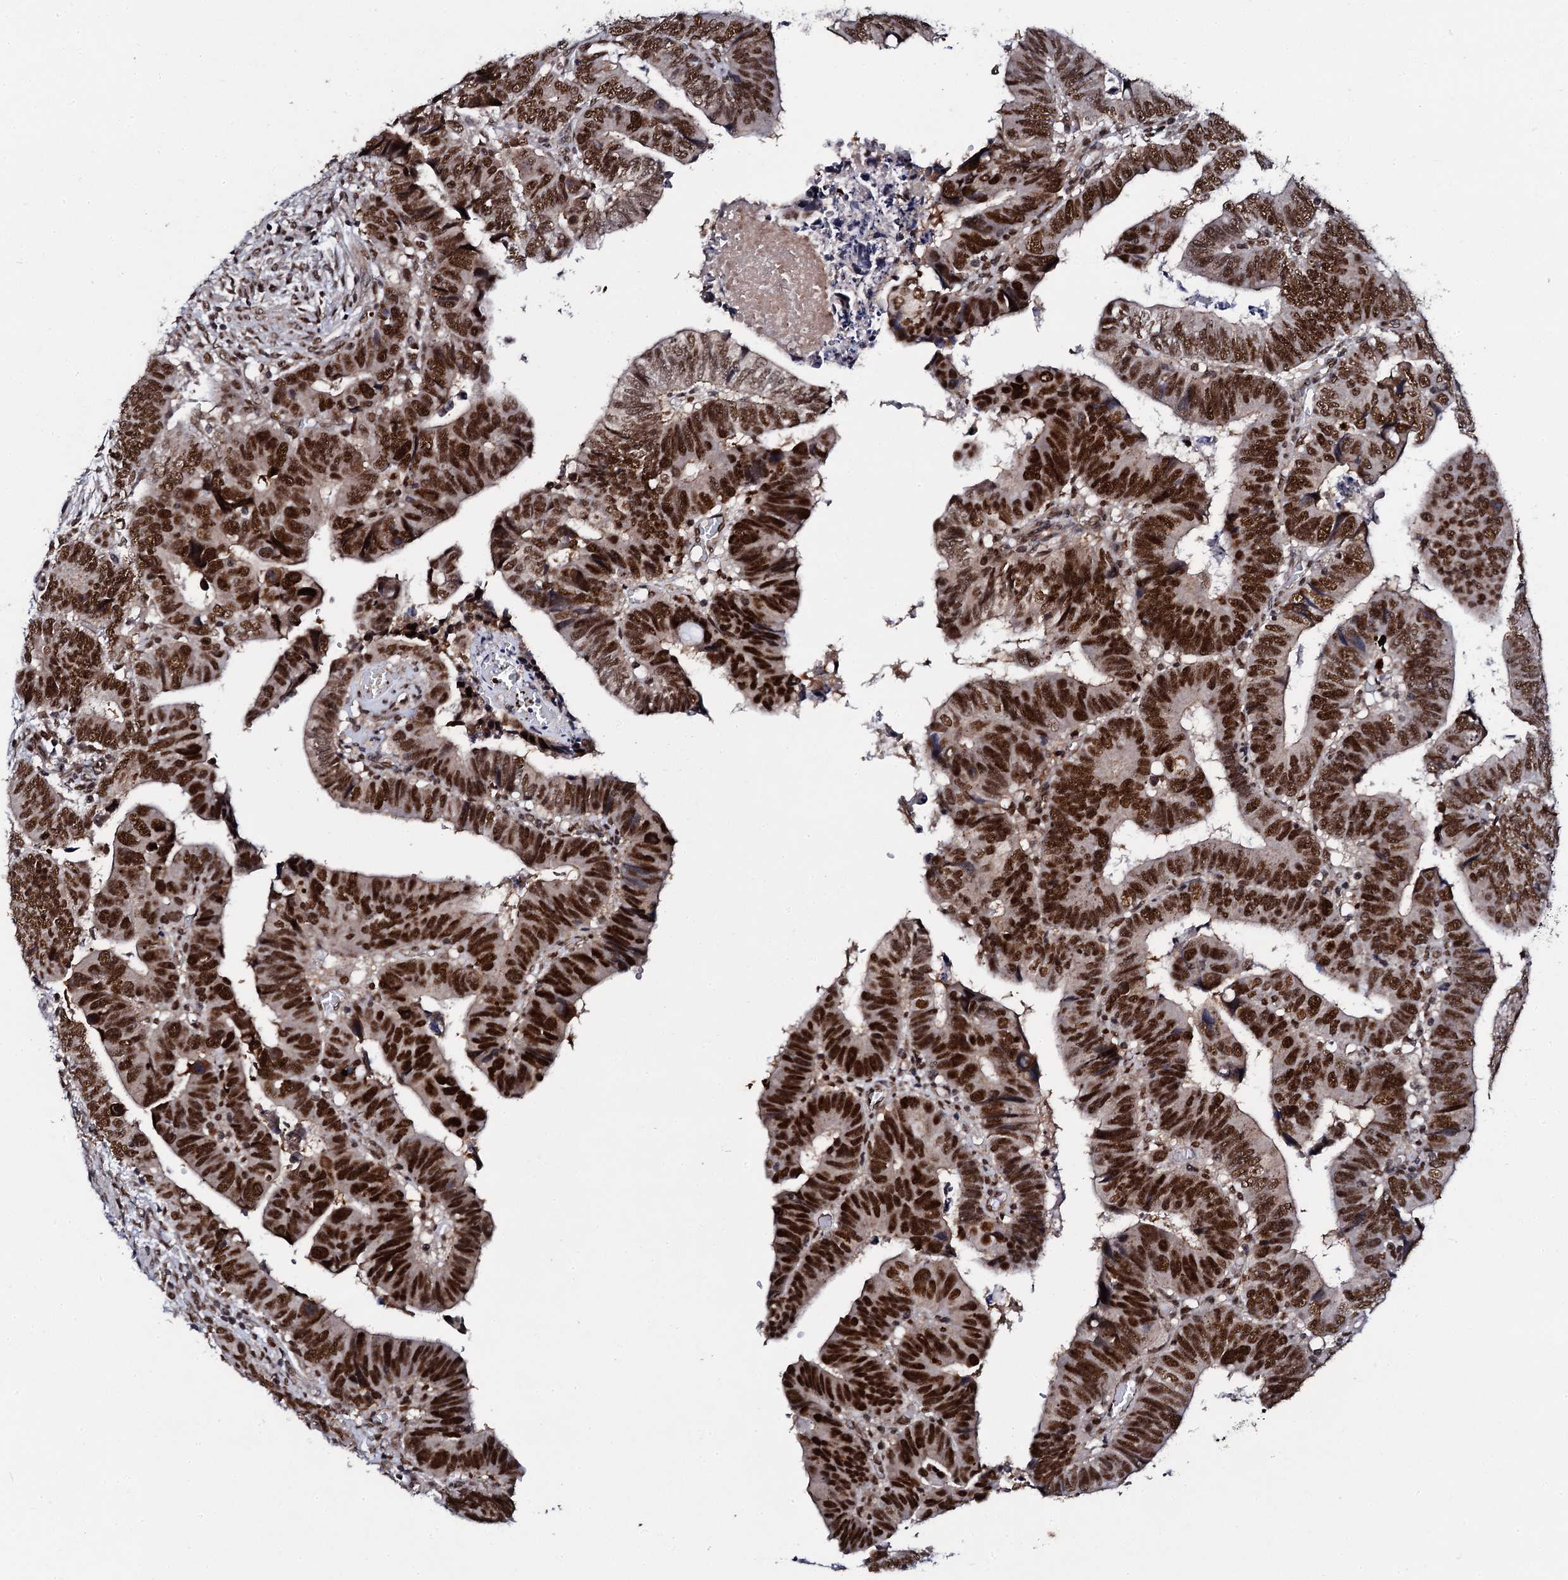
{"staining": {"intensity": "strong", "quantity": ">75%", "location": "nuclear"}, "tissue": "colorectal cancer", "cell_type": "Tumor cells", "image_type": "cancer", "snomed": [{"axis": "morphology", "description": "Normal tissue, NOS"}, {"axis": "morphology", "description": "Adenocarcinoma, NOS"}, {"axis": "topography", "description": "Rectum"}], "caption": "Immunohistochemical staining of colorectal cancer (adenocarcinoma) shows high levels of strong nuclear expression in about >75% of tumor cells. Immunohistochemistry stains the protein in brown and the nuclei are stained blue.", "gene": "CSTF3", "patient": {"sex": "female", "age": 65}}